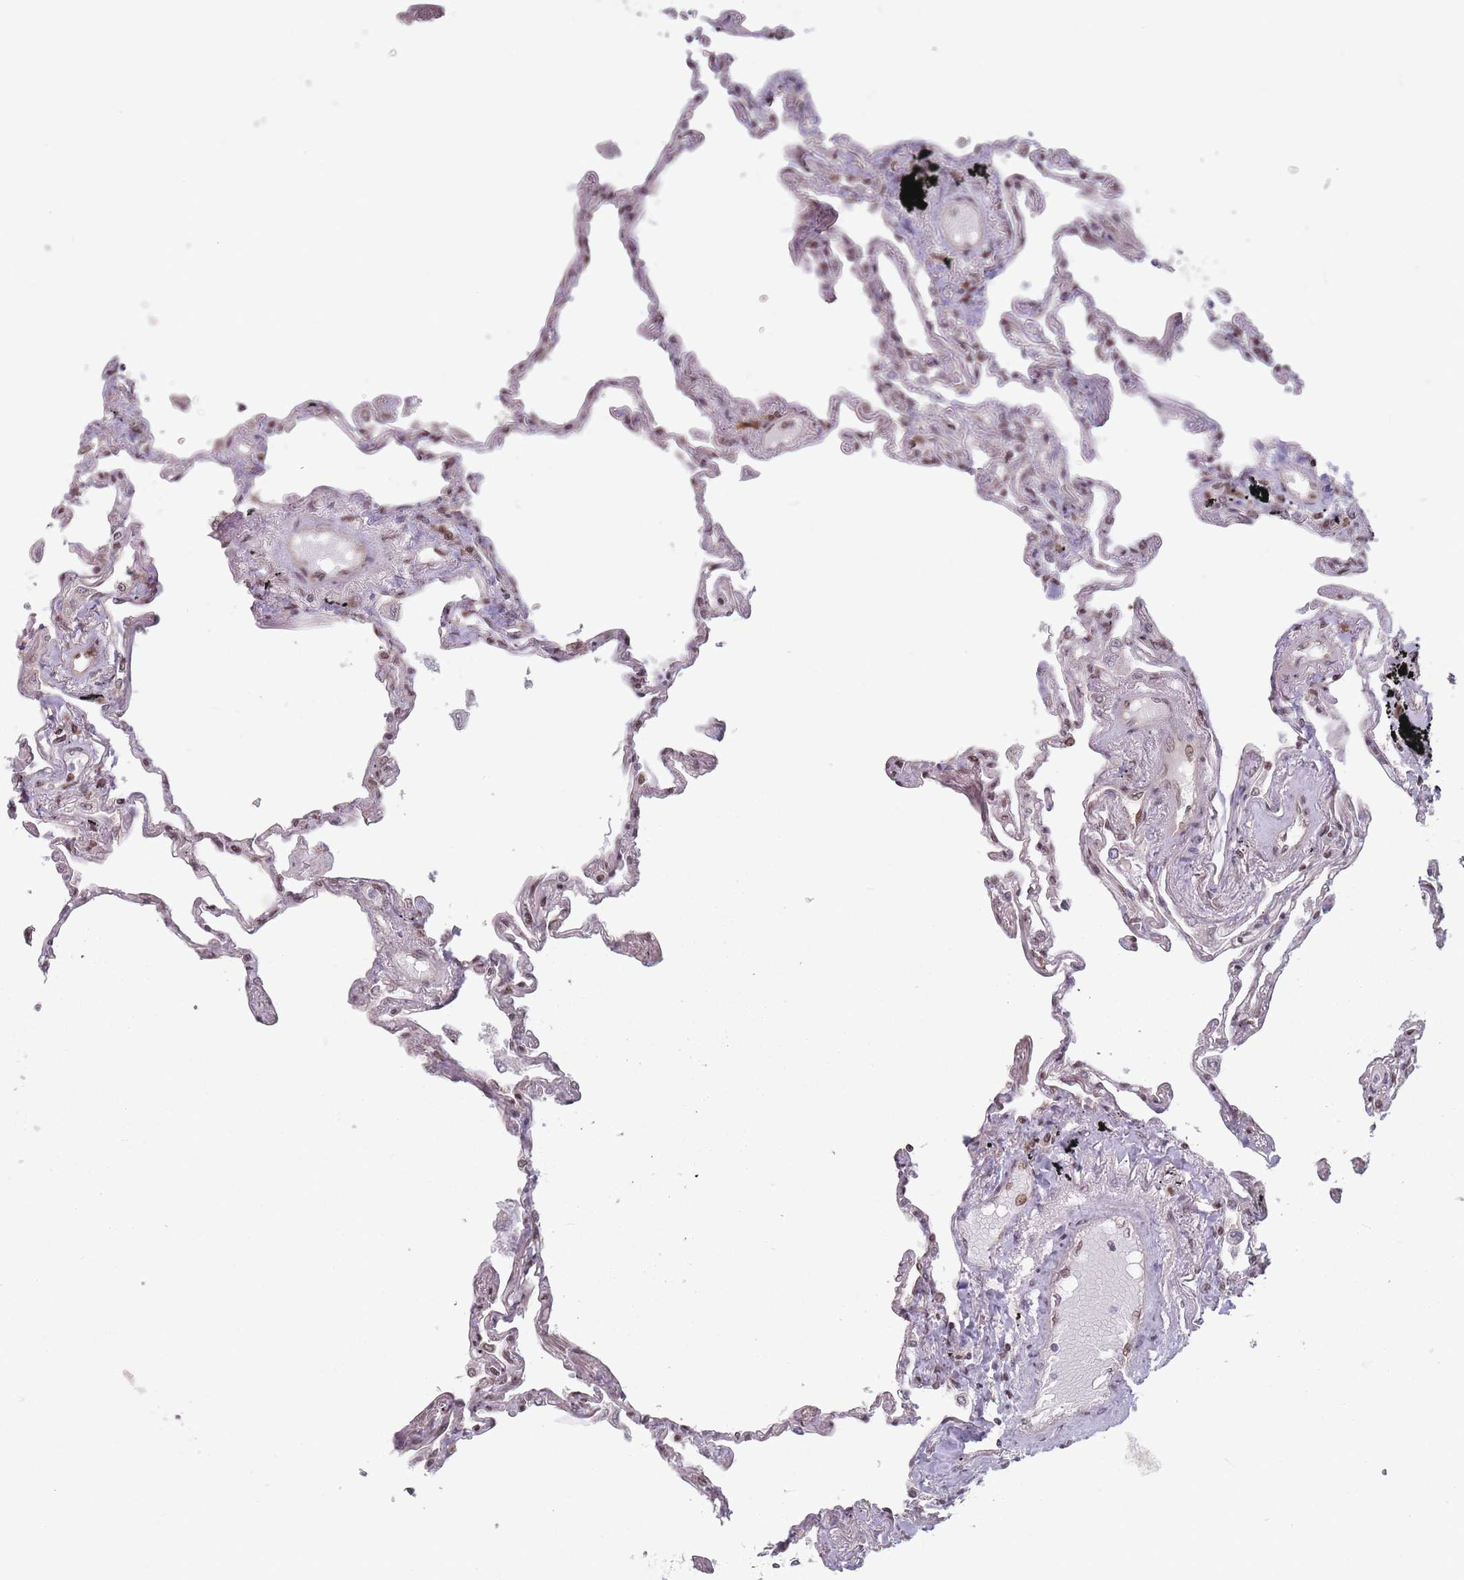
{"staining": {"intensity": "moderate", "quantity": "25%-75%", "location": "nuclear"}, "tissue": "lung", "cell_type": "Alveolar cells", "image_type": "normal", "snomed": [{"axis": "morphology", "description": "Normal tissue, NOS"}, {"axis": "topography", "description": "Lung"}], "caption": "Lung was stained to show a protein in brown. There is medium levels of moderate nuclear staining in approximately 25%-75% of alveolar cells. (Brightfield microscopy of DAB IHC at high magnification).", "gene": "SH3BGRL2", "patient": {"sex": "female", "age": 67}}